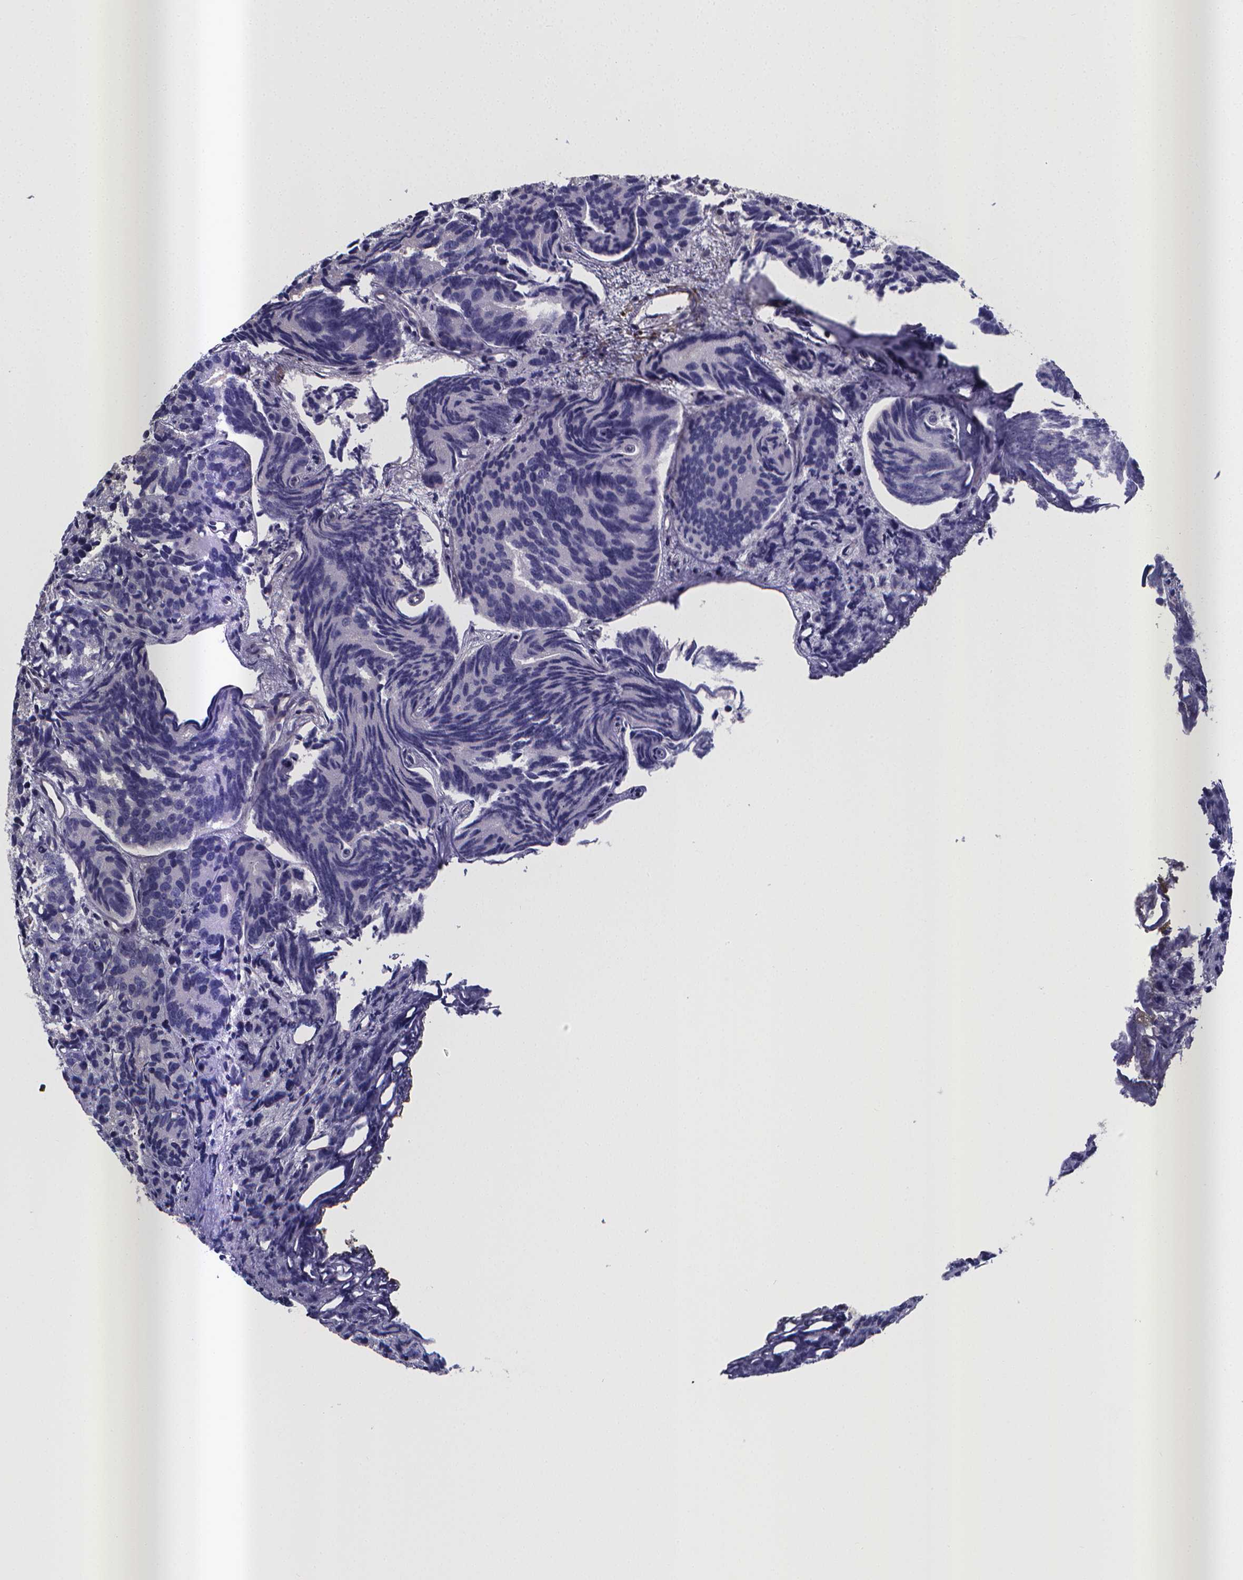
{"staining": {"intensity": "negative", "quantity": "none", "location": "none"}, "tissue": "prostate cancer", "cell_type": "Tumor cells", "image_type": "cancer", "snomed": [{"axis": "morphology", "description": "Adenocarcinoma, High grade"}, {"axis": "topography", "description": "Prostate"}], "caption": "Human adenocarcinoma (high-grade) (prostate) stained for a protein using immunohistochemistry shows no expression in tumor cells.", "gene": "RERG", "patient": {"sex": "male", "age": 77}}